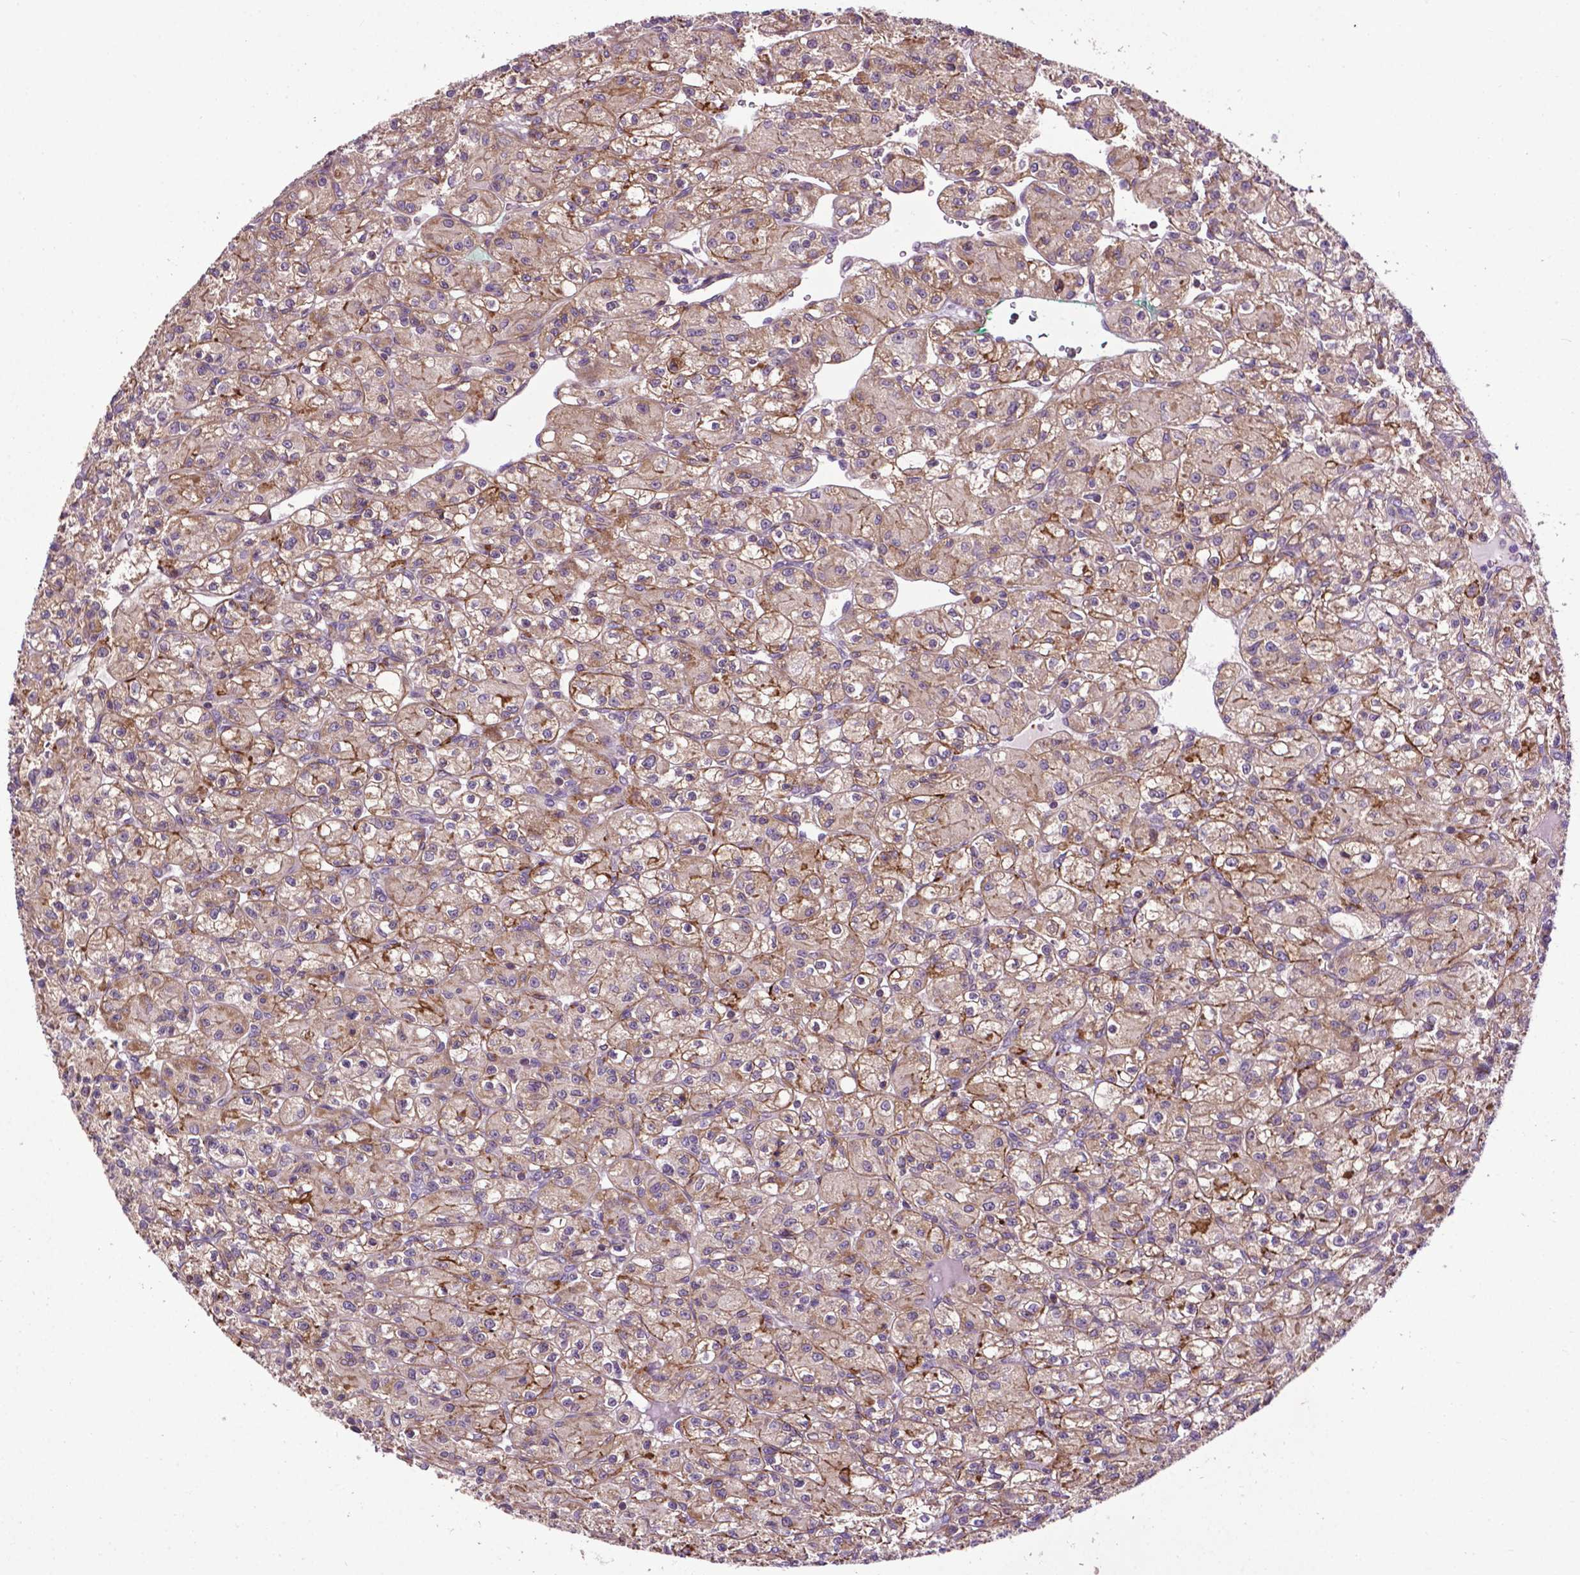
{"staining": {"intensity": "moderate", "quantity": ">75%", "location": "cytoplasmic/membranous"}, "tissue": "renal cancer", "cell_type": "Tumor cells", "image_type": "cancer", "snomed": [{"axis": "morphology", "description": "Adenocarcinoma, NOS"}, {"axis": "topography", "description": "Kidney"}], "caption": "Moderate cytoplasmic/membranous expression is appreciated in approximately >75% of tumor cells in renal cancer (adenocarcinoma).", "gene": "SPNS2", "patient": {"sex": "female", "age": 70}}